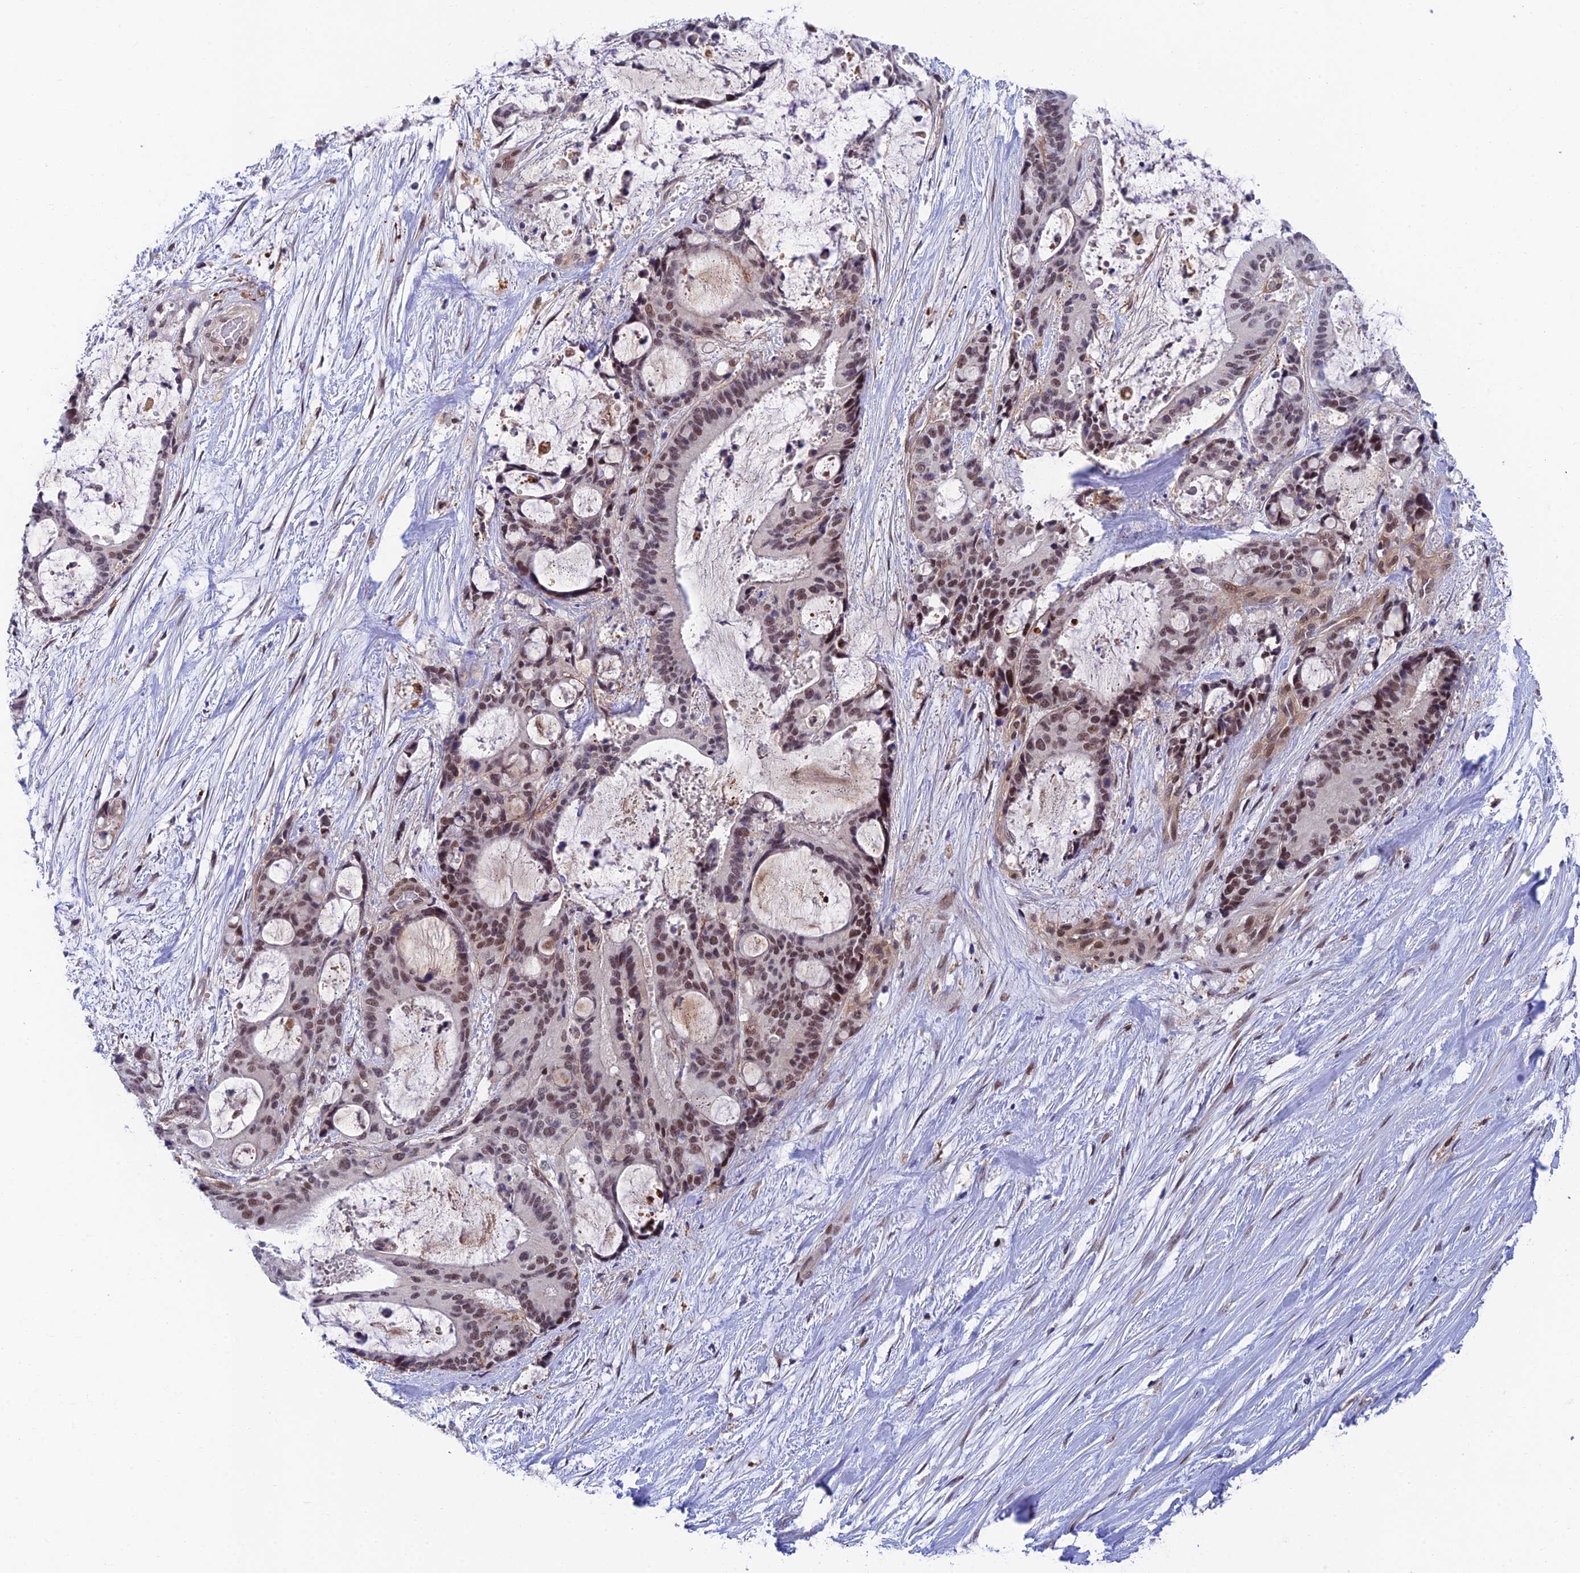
{"staining": {"intensity": "moderate", "quantity": "25%-75%", "location": "nuclear"}, "tissue": "liver cancer", "cell_type": "Tumor cells", "image_type": "cancer", "snomed": [{"axis": "morphology", "description": "Normal tissue, NOS"}, {"axis": "morphology", "description": "Cholangiocarcinoma"}, {"axis": "topography", "description": "Liver"}, {"axis": "topography", "description": "Peripheral nerve tissue"}], "caption": "IHC histopathology image of neoplastic tissue: liver cholangiocarcinoma stained using immunohistochemistry reveals medium levels of moderate protein expression localized specifically in the nuclear of tumor cells, appearing as a nuclear brown color.", "gene": "NSMCE1", "patient": {"sex": "female", "age": 73}}